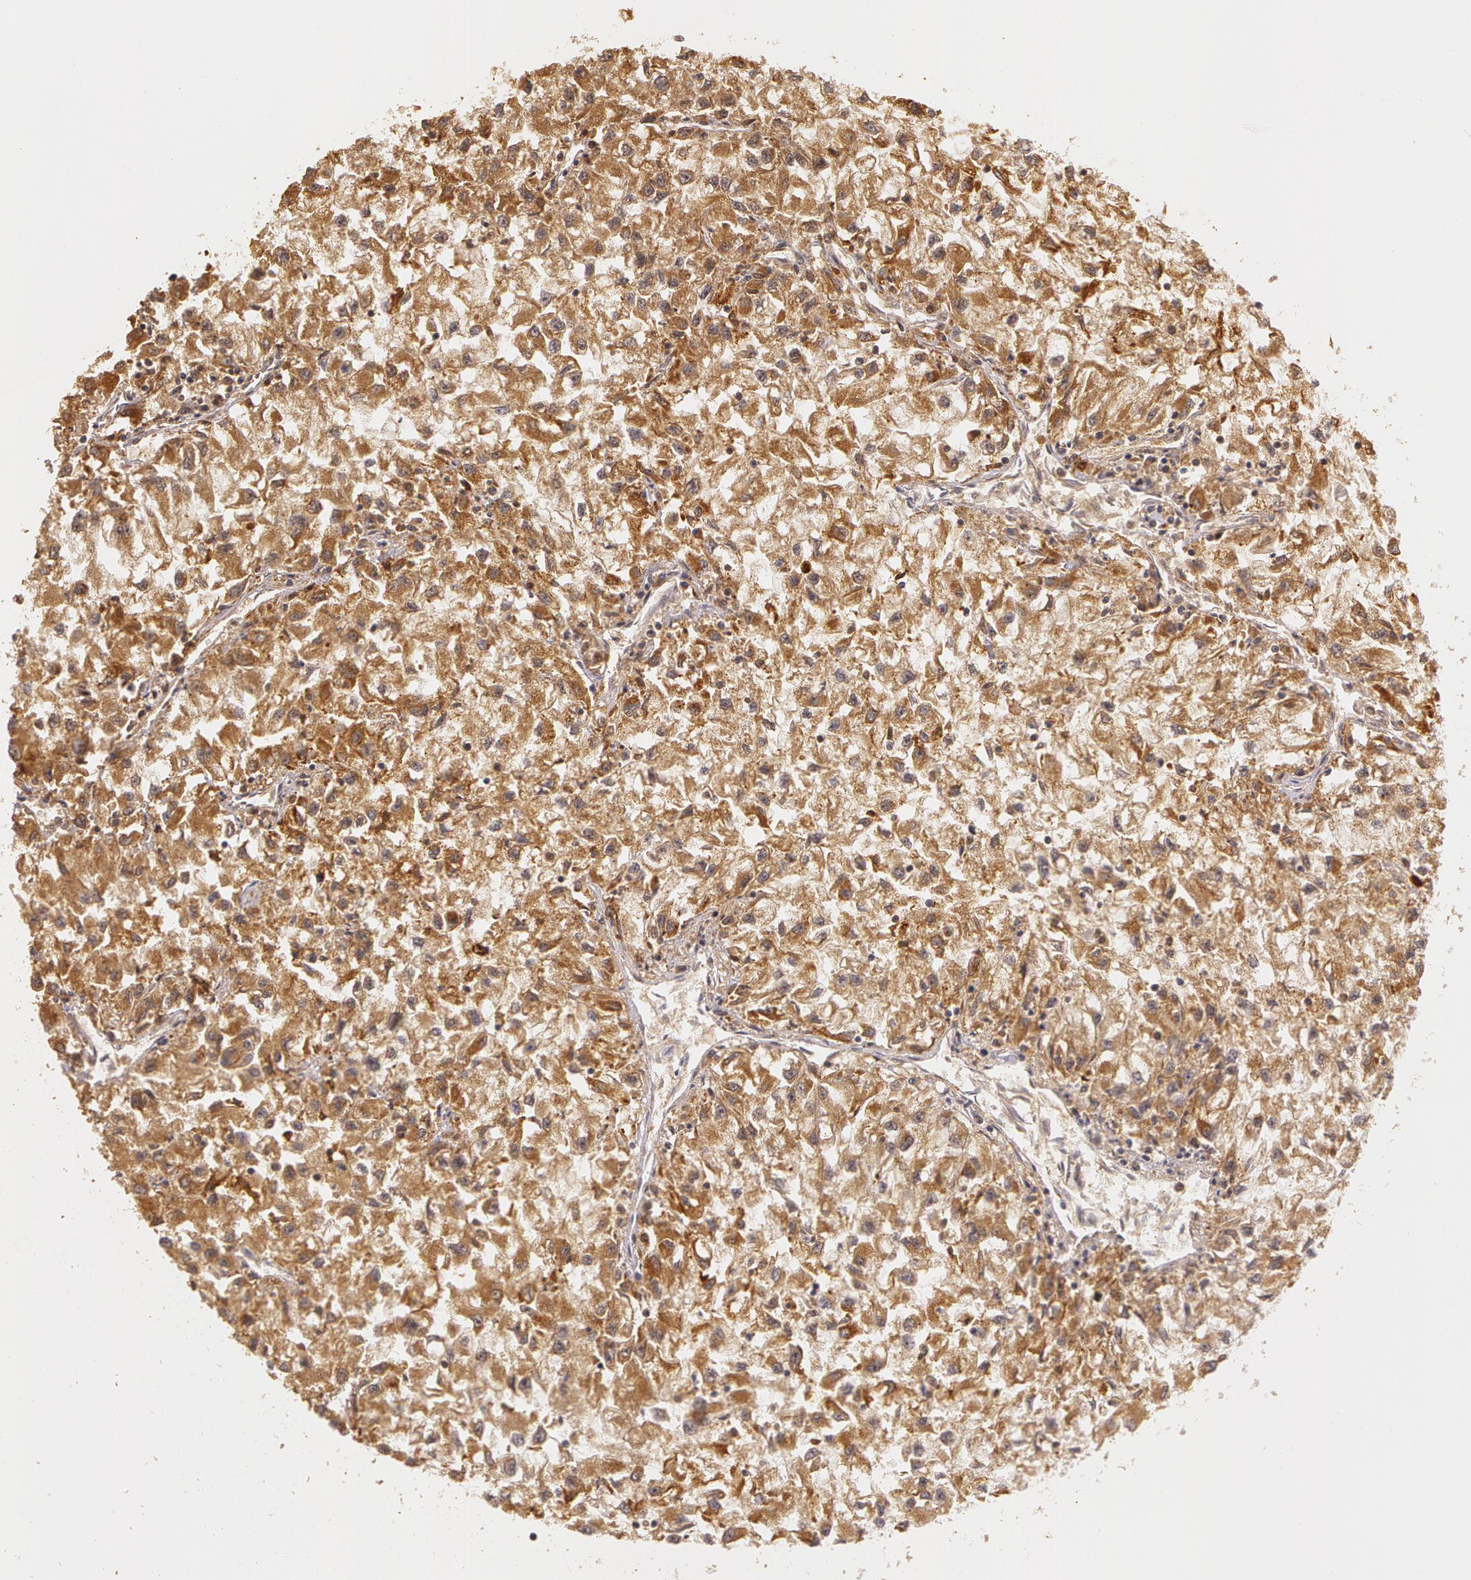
{"staining": {"intensity": "strong", "quantity": ">75%", "location": "cytoplasmic/membranous"}, "tissue": "renal cancer", "cell_type": "Tumor cells", "image_type": "cancer", "snomed": [{"axis": "morphology", "description": "Adenocarcinoma, NOS"}, {"axis": "topography", "description": "Kidney"}], "caption": "The image shows staining of adenocarcinoma (renal), revealing strong cytoplasmic/membranous protein positivity (brown color) within tumor cells. Nuclei are stained in blue.", "gene": "ASCC2", "patient": {"sex": "male", "age": 59}}